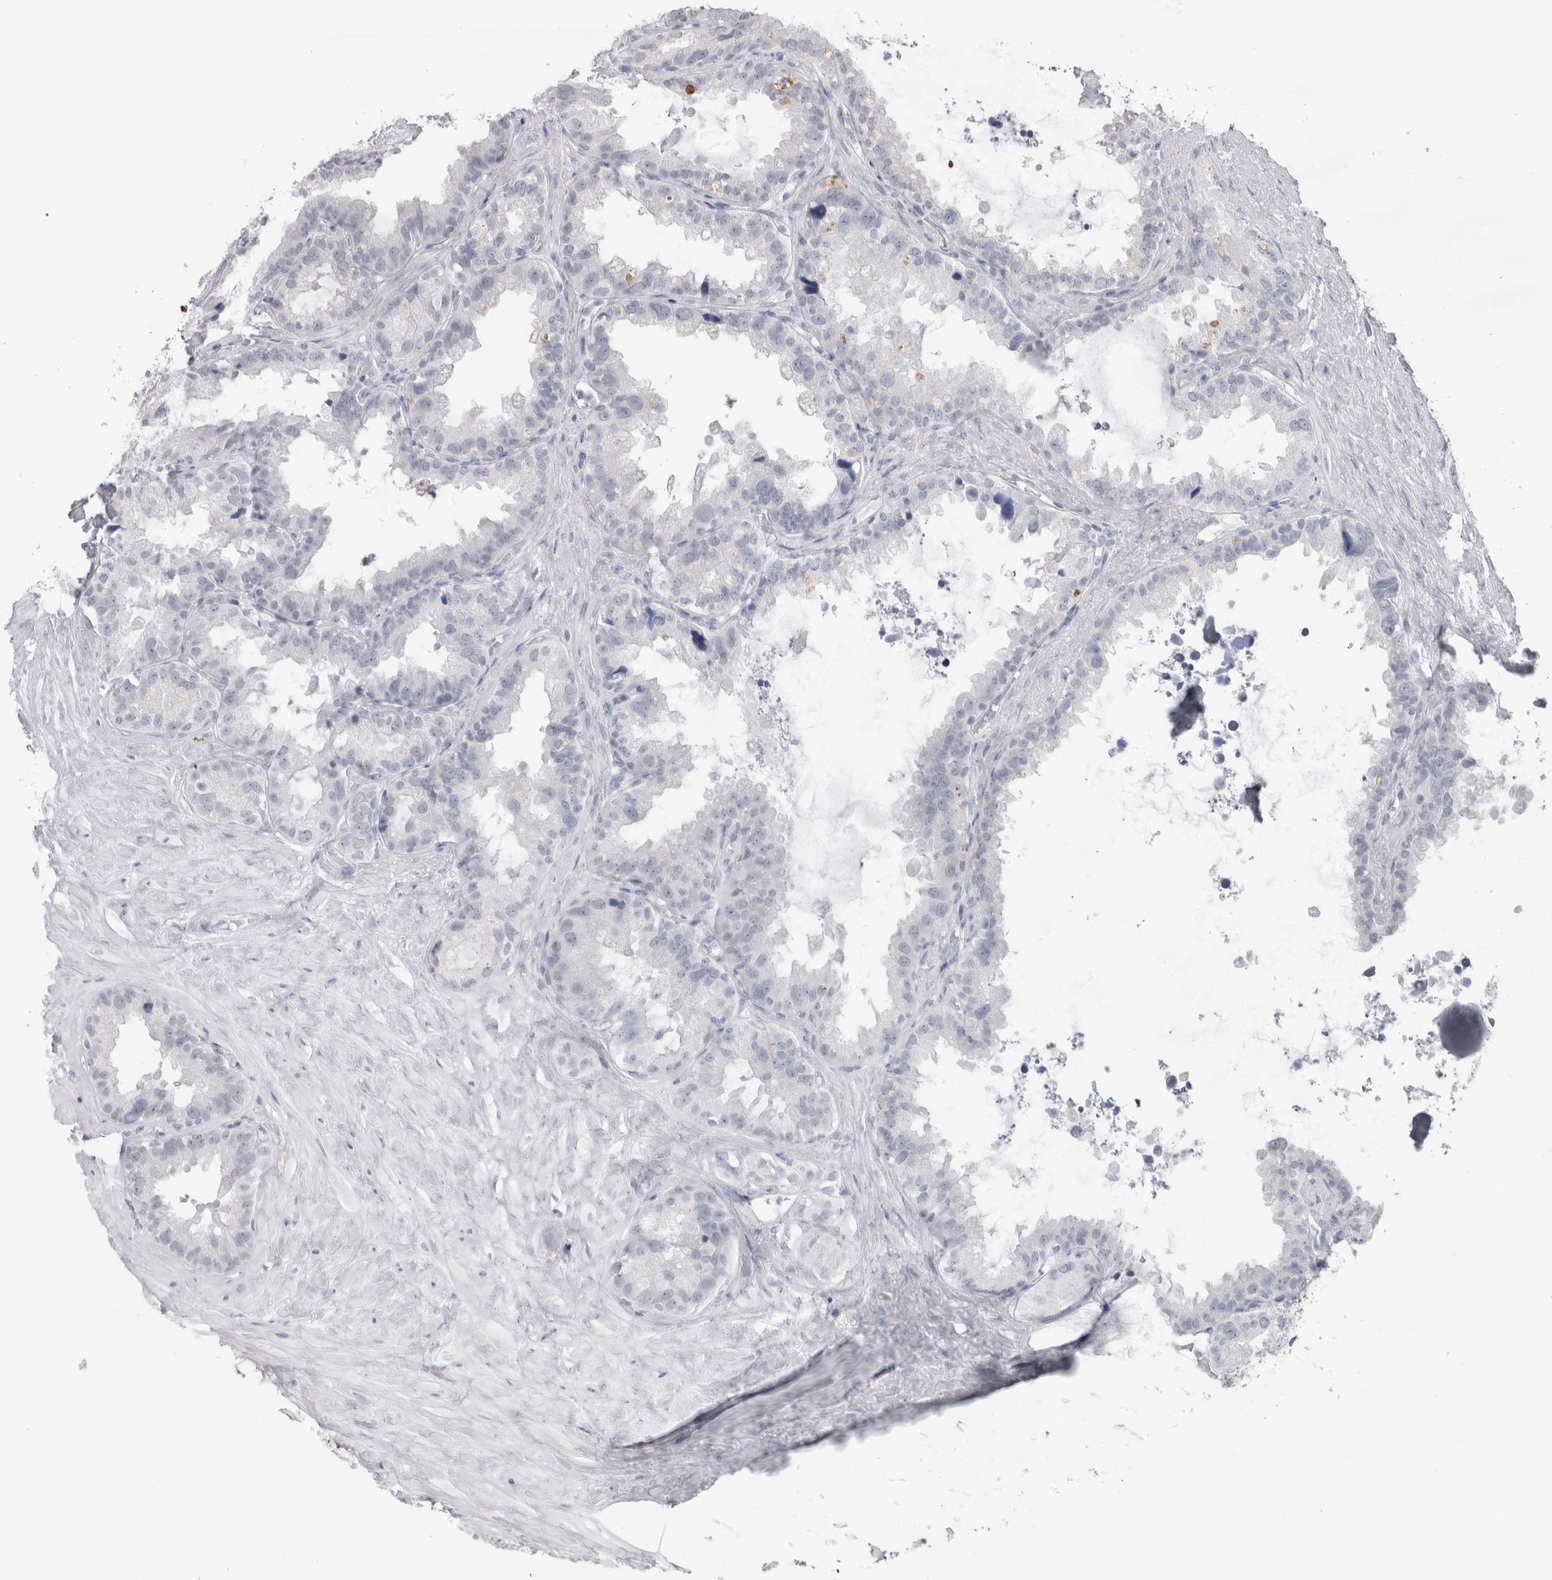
{"staining": {"intensity": "negative", "quantity": "none", "location": "none"}, "tissue": "seminal vesicle", "cell_type": "Glandular cells", "image_type": "normal", "snomed": [{"axis": "morphology", "description": "Normal tissue, NOS"}, {"axis": "topography", "description": "Seminal veicle"}], "caption": "Glandular cells show no significant expression in benign seminal vesicle.", "gene": "CDH17", "patient": {"sex": "male", "age": 80}}